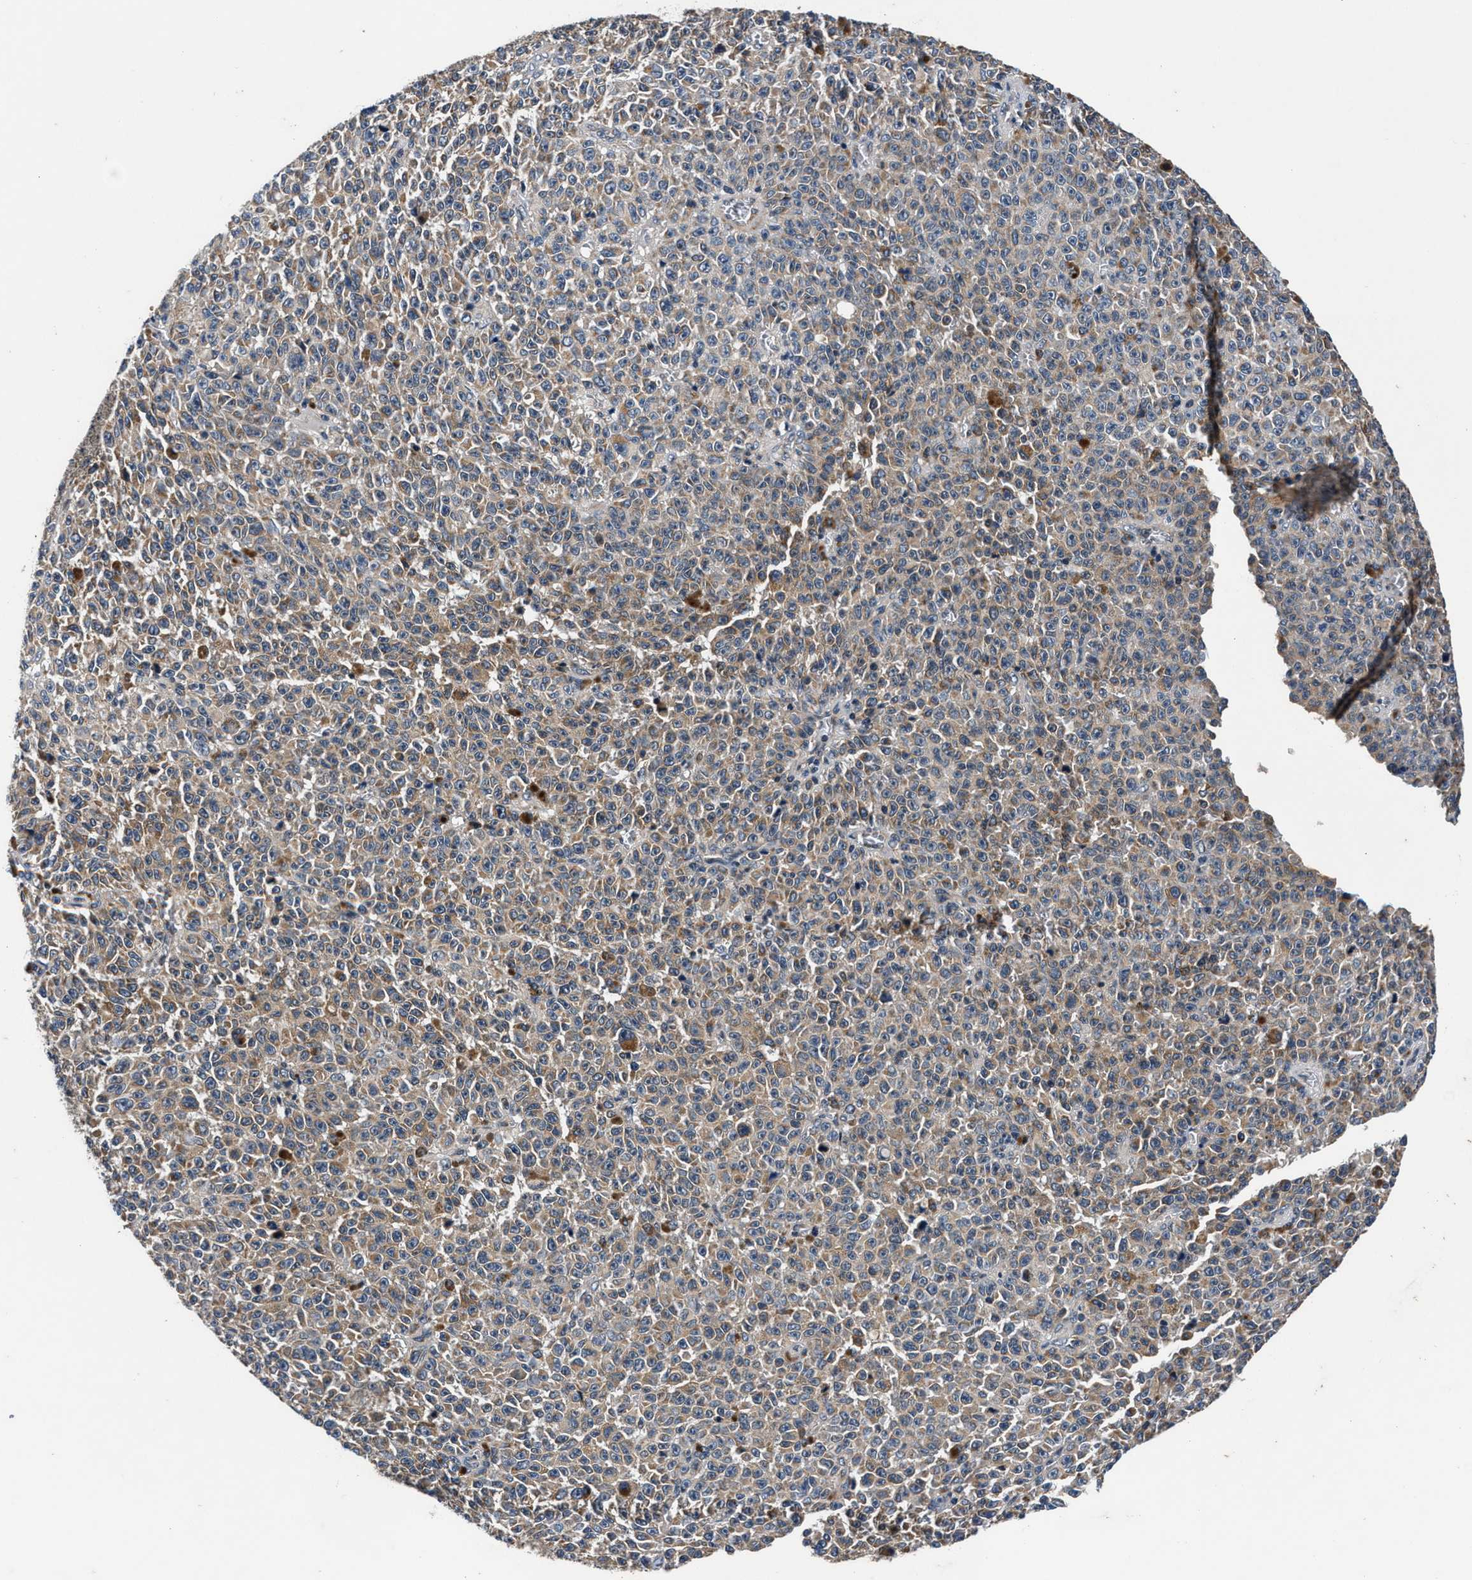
{"staining": {"intensity": "weak", "quantity": ">75%", "location": "cytoplasmic/membranous"}, "tissue": "melanoma", "cell_type": "Tumor cells", "image_type": "cancer", "snomed": [{"axis": "morphology", "description": "Malignant melanoma, NOS"}, {"axis": "topography", "description": "Skin"}], "caption": "Human melanoma stained for a protein (brown) exhibits weak cytoplasmic/membranous positive staining in approximately >75% of tumor cells.", "gene": "IMMT", "patient": {"sex": "female", "age": 82}}